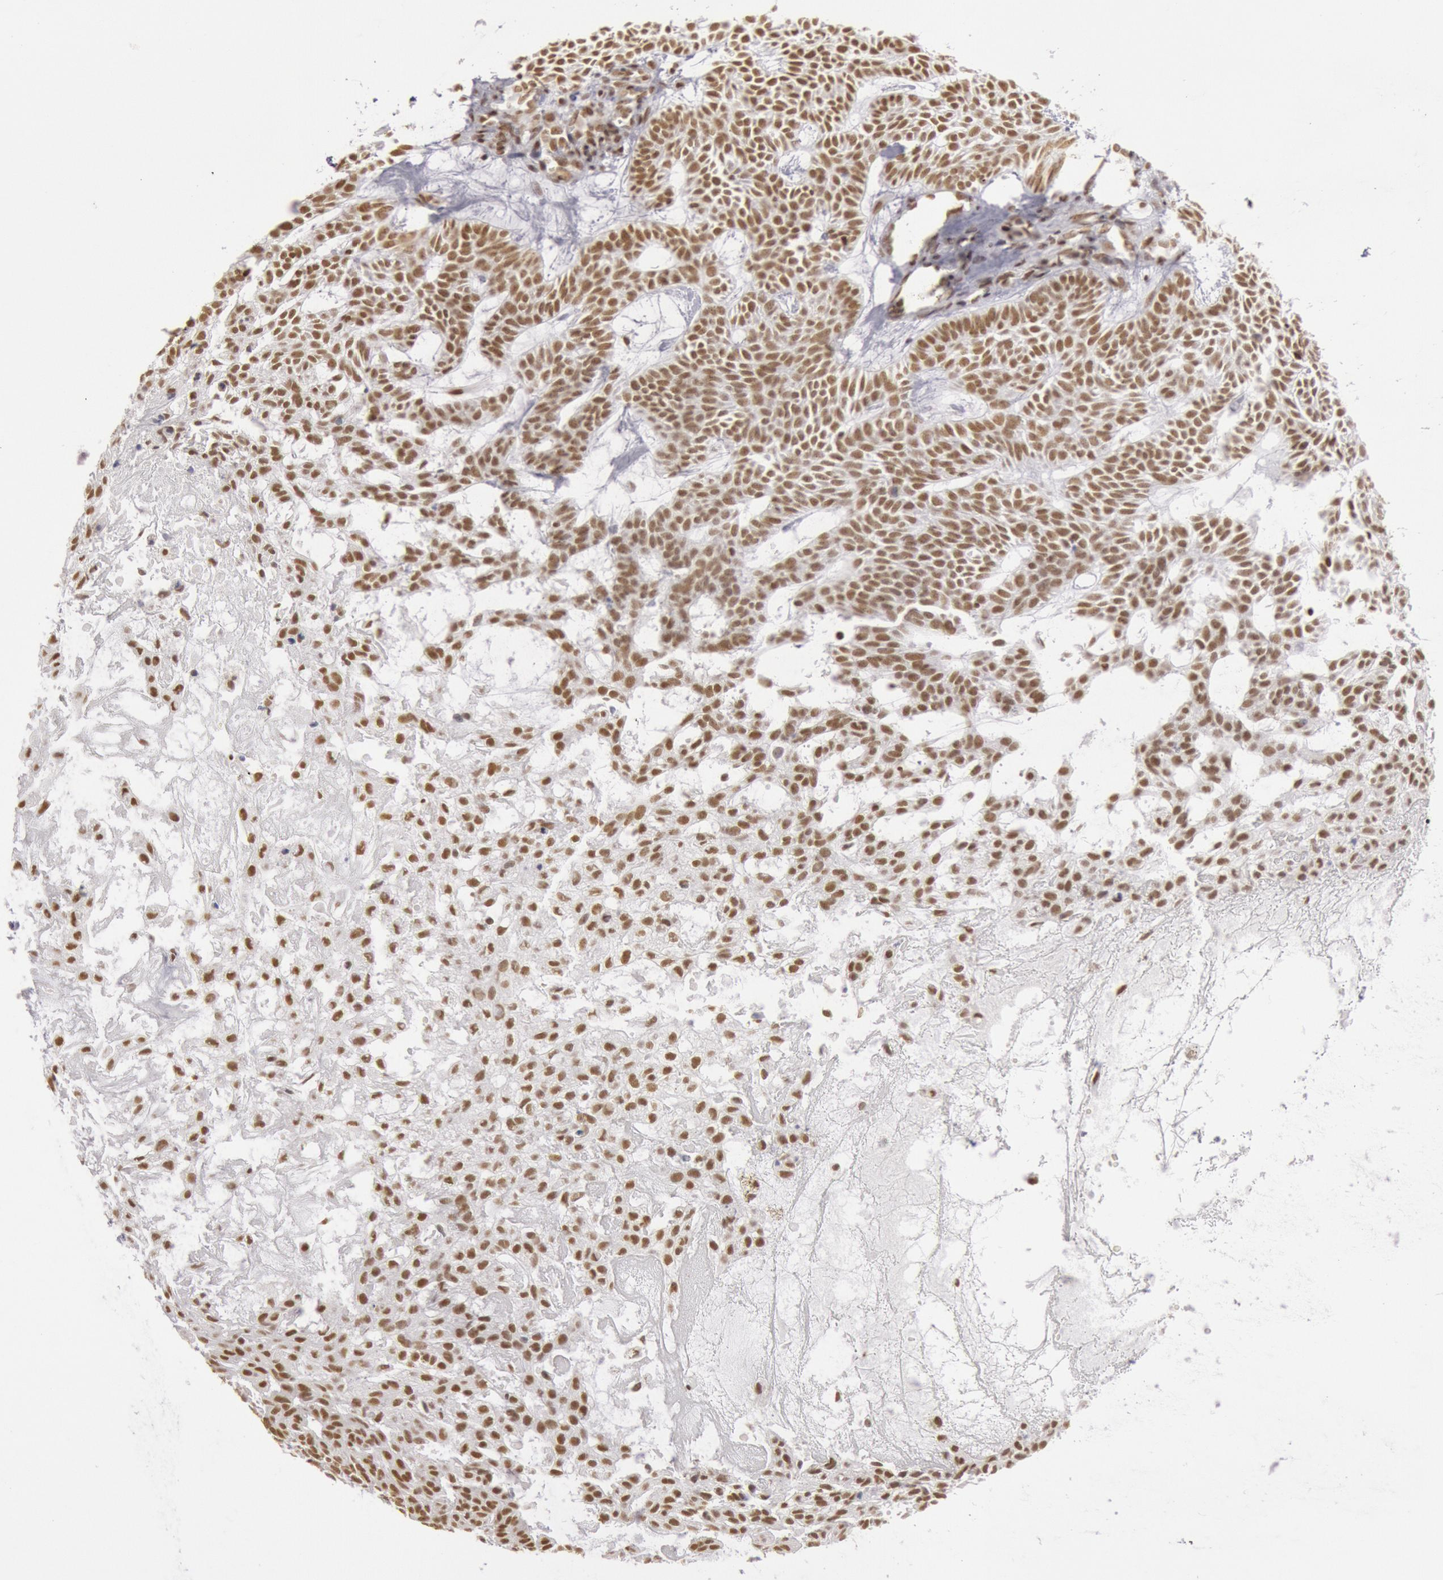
{"staining": {"intensity": "moderate", "quantity": ">75%", "location": "nuclear"}, "tissue": "skin cancer", "cell_type": "Tumor cells", "image_type": "cancer", "snomed": [{"axis": "morphology", "description": "Basal cell carcinoma"}, {"axis": "topography", "description": "Skin"}], "caption": "Protein expression analysis of human basal cell carcinoma (skin) reveals moderate nuclear staining in about >75% of tumor cells. (DAB = brown stain, brightfield microscopy at high magnification).", "gene": "ESS2", "patient": {"sex": "male", "age": 75}}